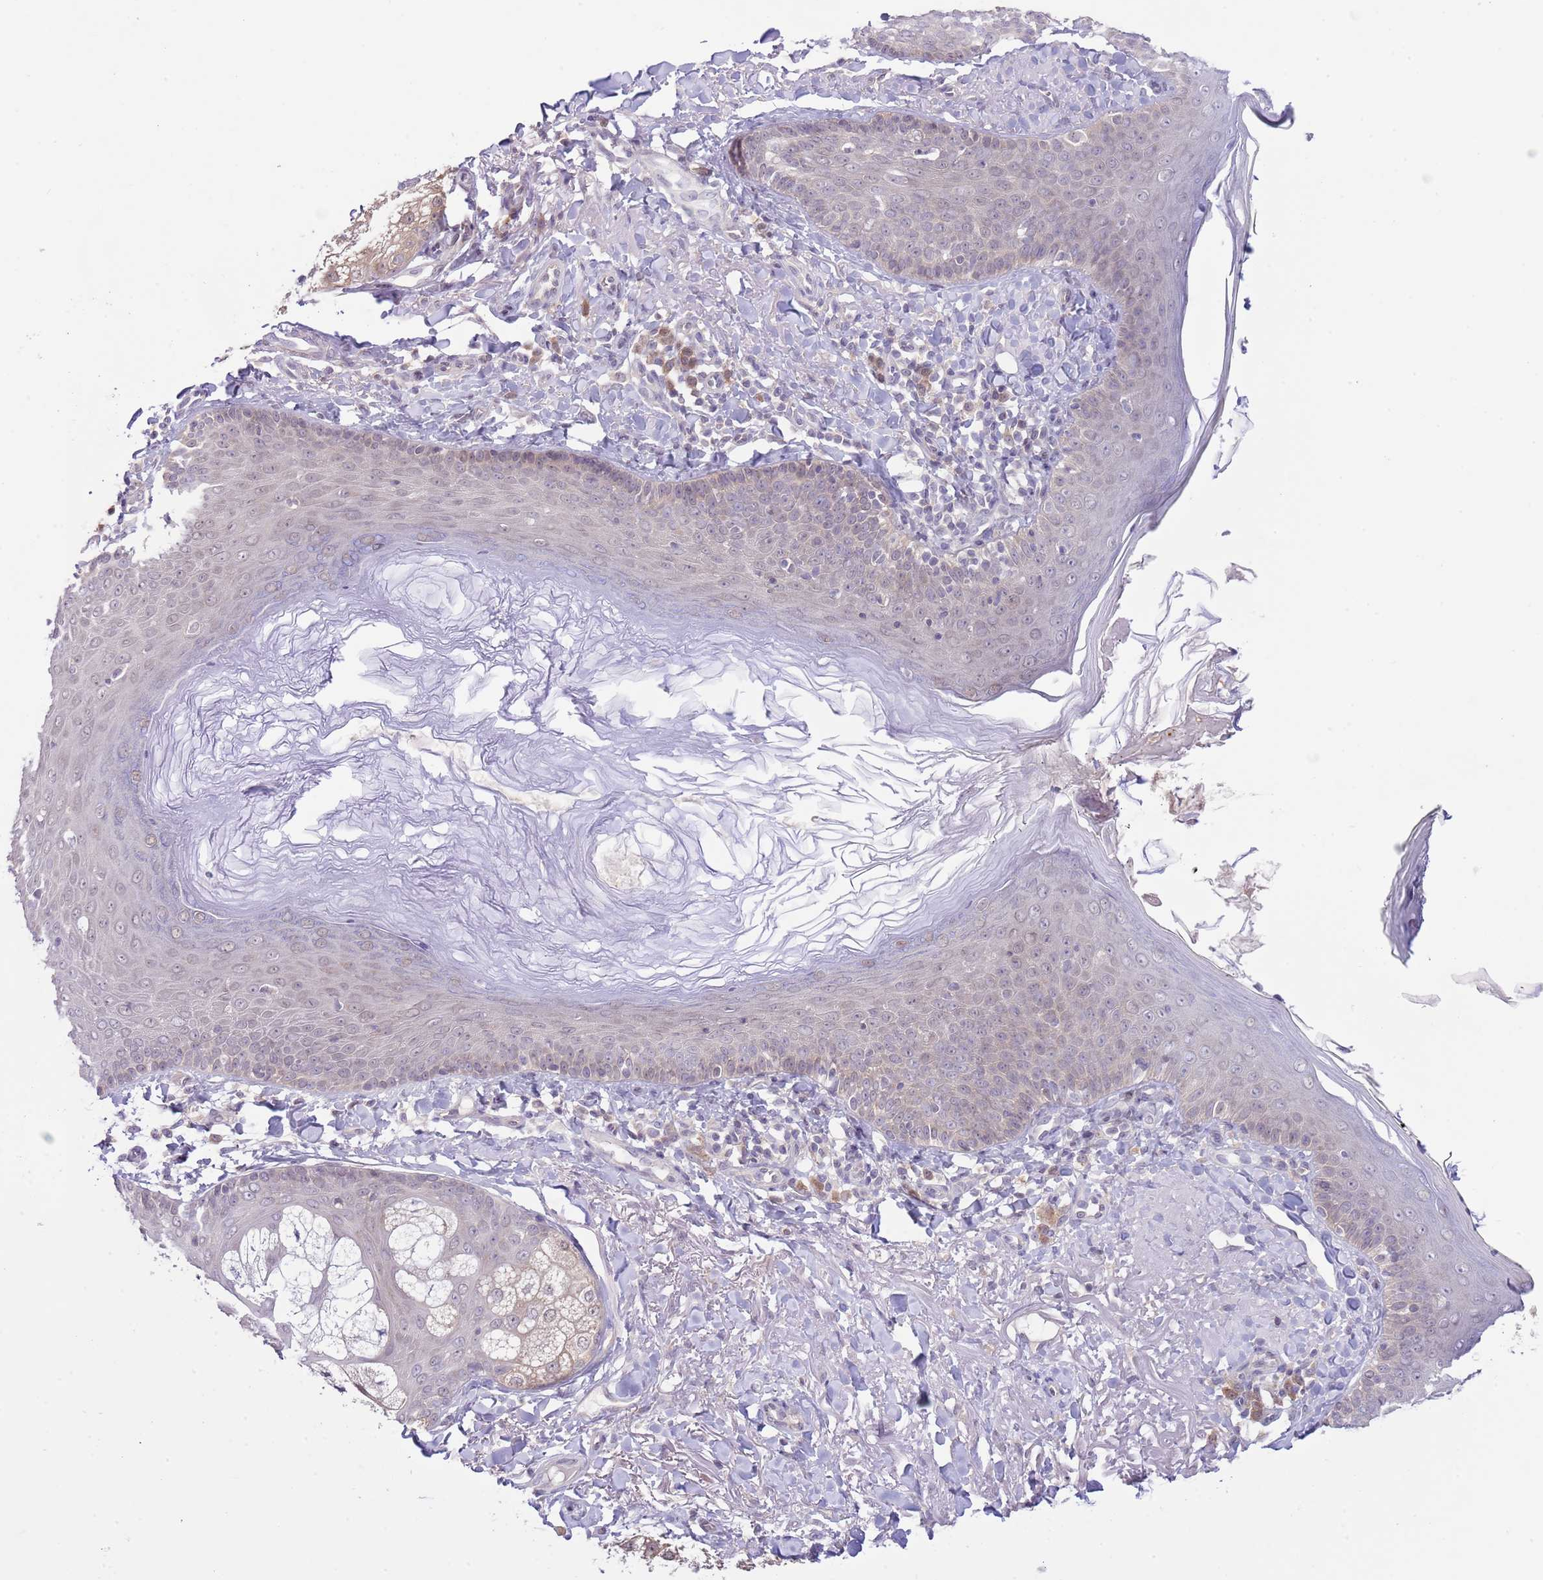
{"staining": {"intensity": "negative", "quantity": "none", "location": "none"}, "tissue": "skin", "cell_type": "Fibroblasts", "image_type": "normal", "snomed": [{"axis": "morphology", "description": "Normal tissue, NOS"}, {"axis": "topography", "description": "Skin"}], "caption": "High power microscopy photomicrograph of an IHC photomicrograph of normal skin, revealing no significant staining in fibroblasts.", "gene": "GALK2", "patient": {"sex": "male", "age": 57}}